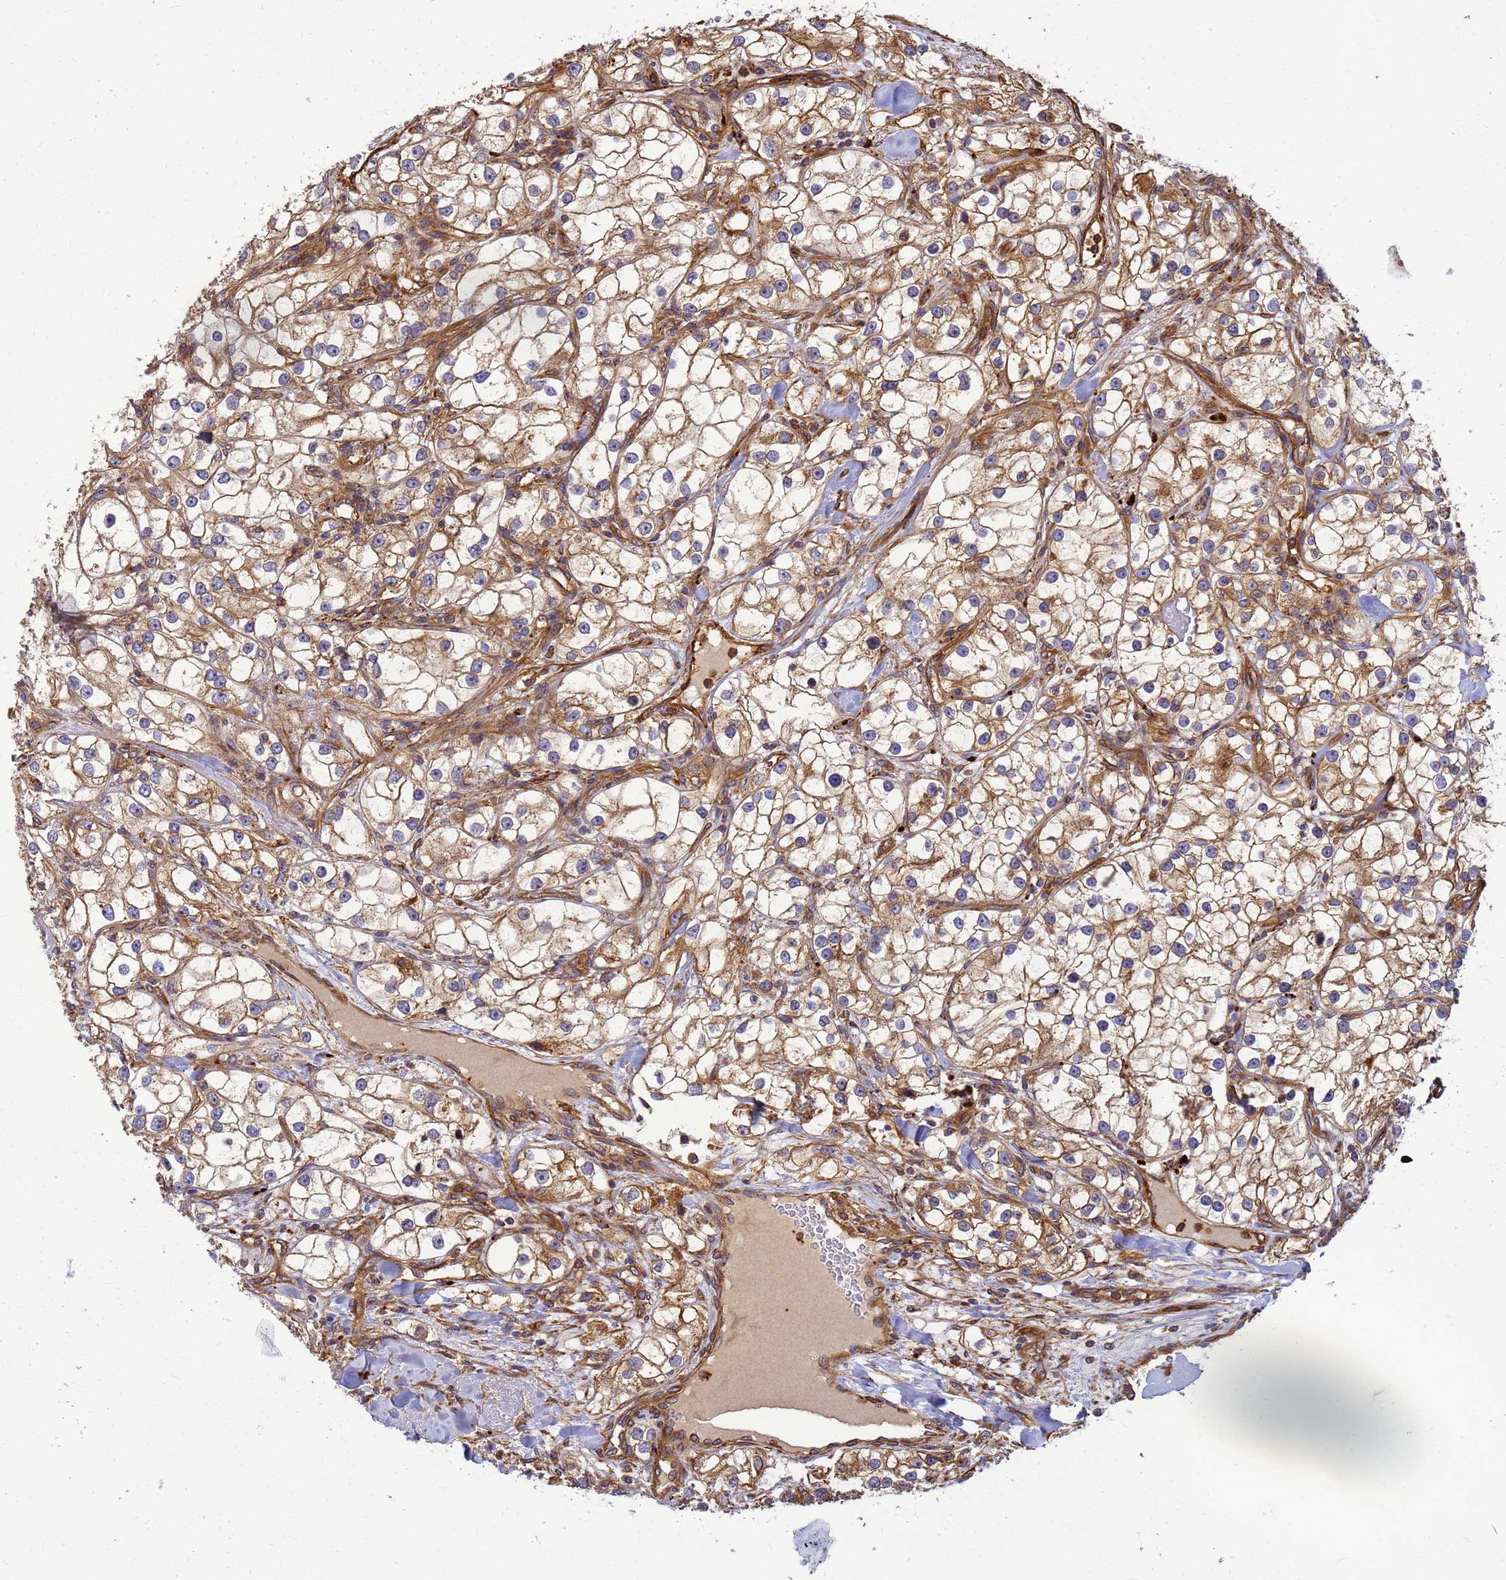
{"staining": {"intensity": "moderate", "quantity": ">75%", "location": "cytoplasmic/membranous"}, "tissue": "renal cancer", "cell_type": "Tumor cells", "image_type": "cancer", "snomed": [{"axis": "morphology", "description": "Adenocarcinoma, NOS"}, {"axis": "topography", "description": "Kidney"}], "caption": "Brown immunohistochemical staining in human adenocarcinoma (renal) displays moderate cytoplasmic/membranous staining in approximately >75% of tumor cells.", "gene": "C2CD5", "patient": {"sex": "male", "age": 77}}